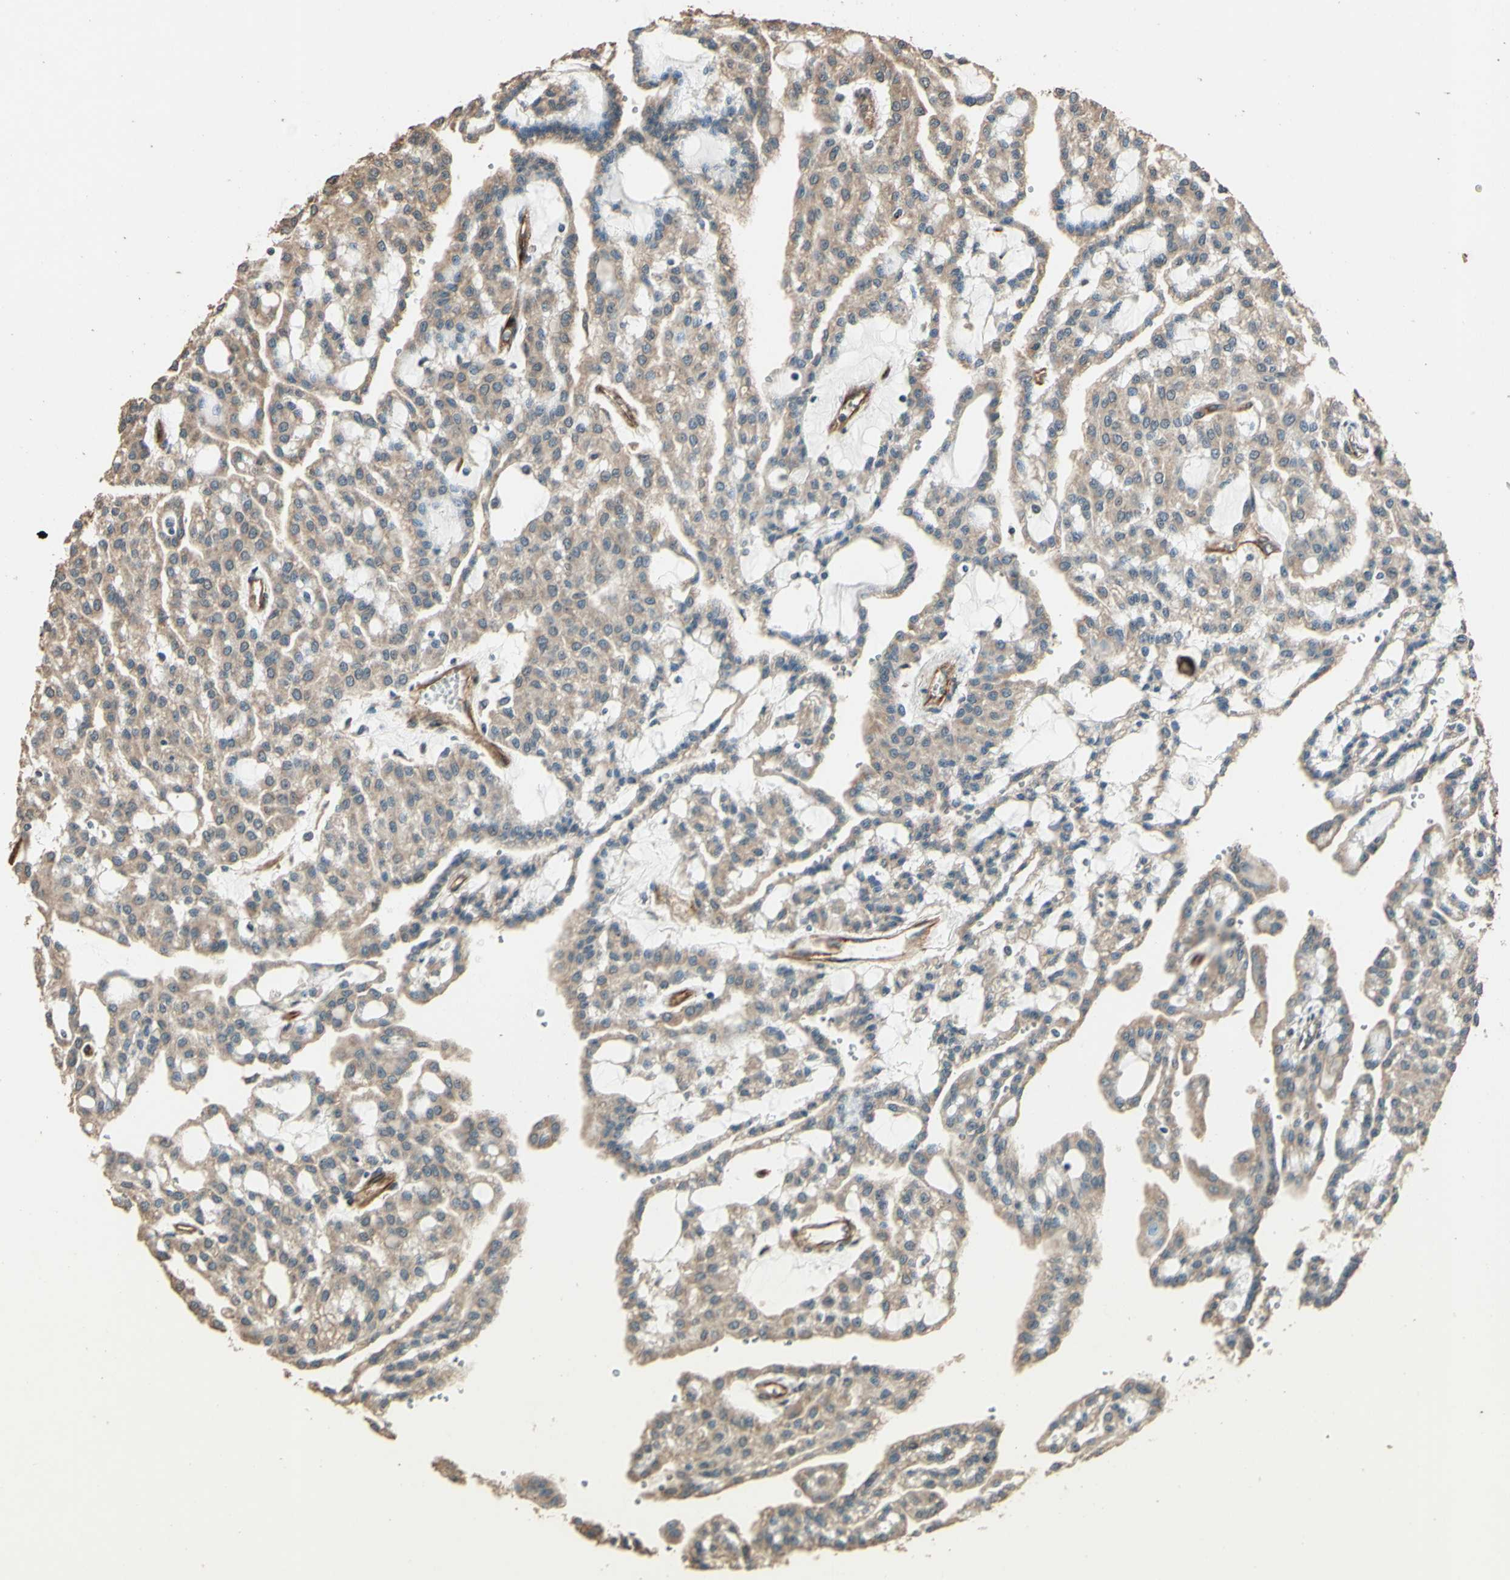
{"staining": {"intensity": "moderate", "quantity": ">75%", "location": "cytoplasmic/membranous"}, "tissue": "renal cancer", "cell_type": "Tumor cells", "image_type": "cancer", "snomed": [{"axis": "morphology", "description": "Adenocarcinoma, NOS"}, {"axis": "topography", "description": "Kidney"}], "caption": "Immunohistochemistry (IHC) photomicrograph of adenocarcinoma (renal) stained for a protein (brown), which displays medium levels of moderate cytoplasmic/membranous expression in about >75% of tumor cells.", "gene": "TSPO", "patient": {"sex": "male", "age": 63}}